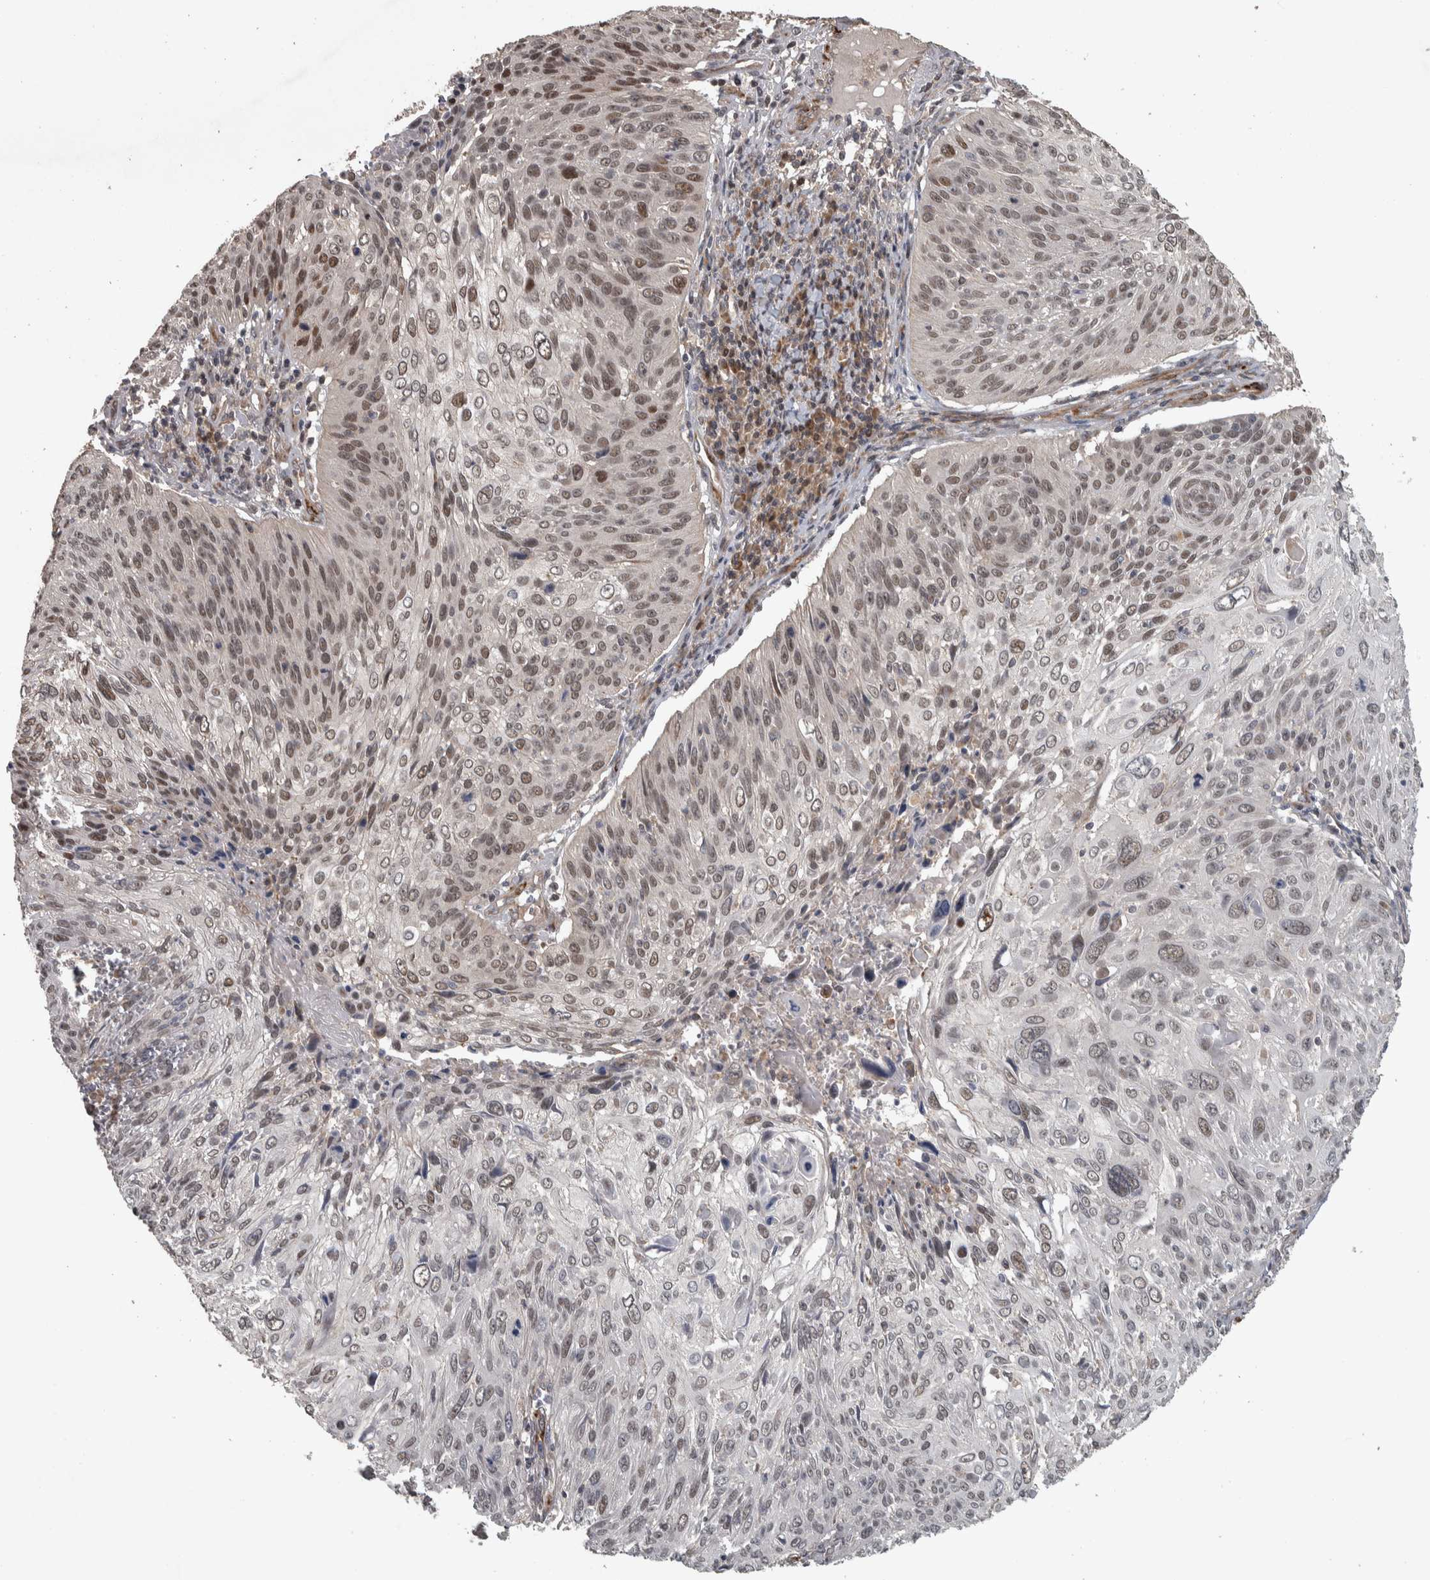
{"staining": {"intensity": "moderate", "quantity": "<25%", "location": "nuclear"}, "tissue": "cervical cancer", "cell_type": "Tumor cells", "image_type": "cancer", "snomed": [{"axis": "morphology", "description": "Squamous cell carcinoma, NOS"}, {"axis": "topography", "description": "Cervix"}], "caption": "A brown stain highlights moderate nuclear staining of a protein in human cervical cancer (squamous cell carcinoma) tumor cells.", "gene": "ERAL1", "patient": {"sex": "female", "age": 51}}